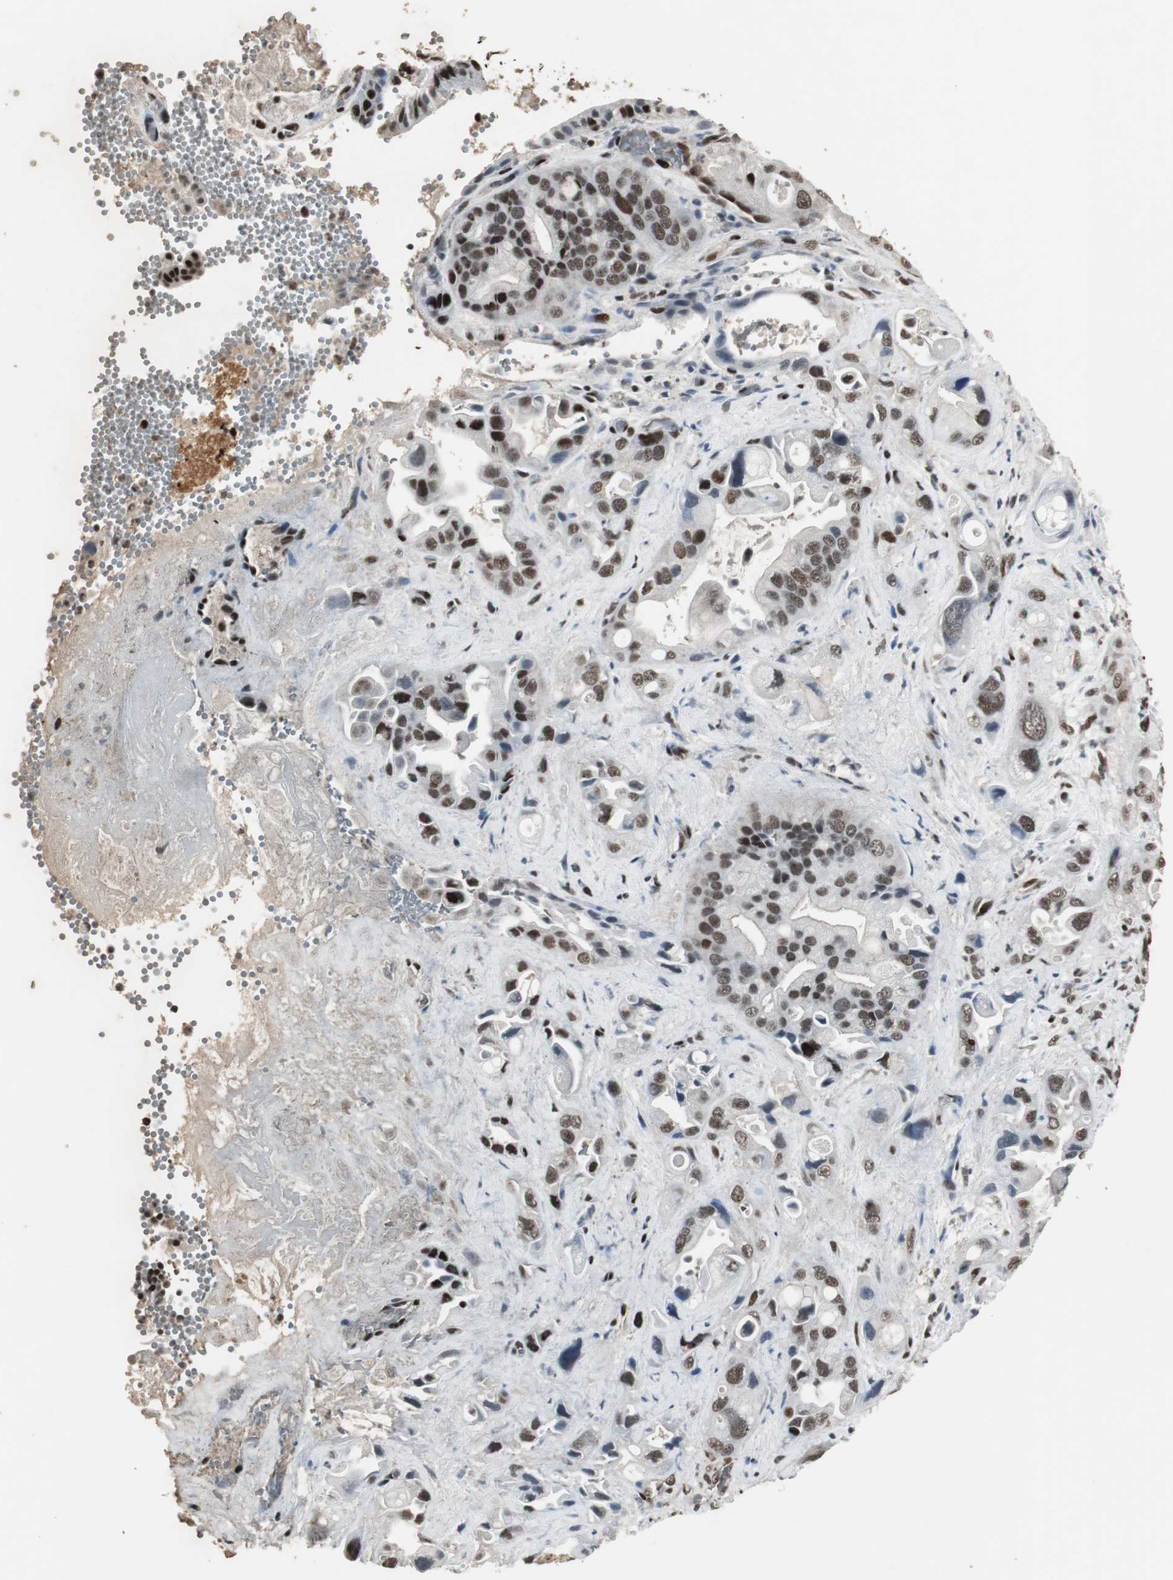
{"staining": {"intensity": "moderate", "quantity": ">75%", "location": "nuclear"}, "tissue": "pancreatic cancer", "cell_type": "Tumor cells", "image_type": "cancer", "snomed": [{"axis": "morphology", "description": "Adenocarcinoma, NOS"}, {"axis": "topography", "description": "Pancreas"}], "caption": "Immunohistochemistry (IHC) micrograph of neoplastic tissue: pancreatic cancer stained using immunohistochemistry reveals medium levels of moderate protein expression localized specifically in the nuclear of tumor cells, appearing as a nuclear brown color.", "gene": "TAF5", "patient": {"sex": "female", "age": 77}}